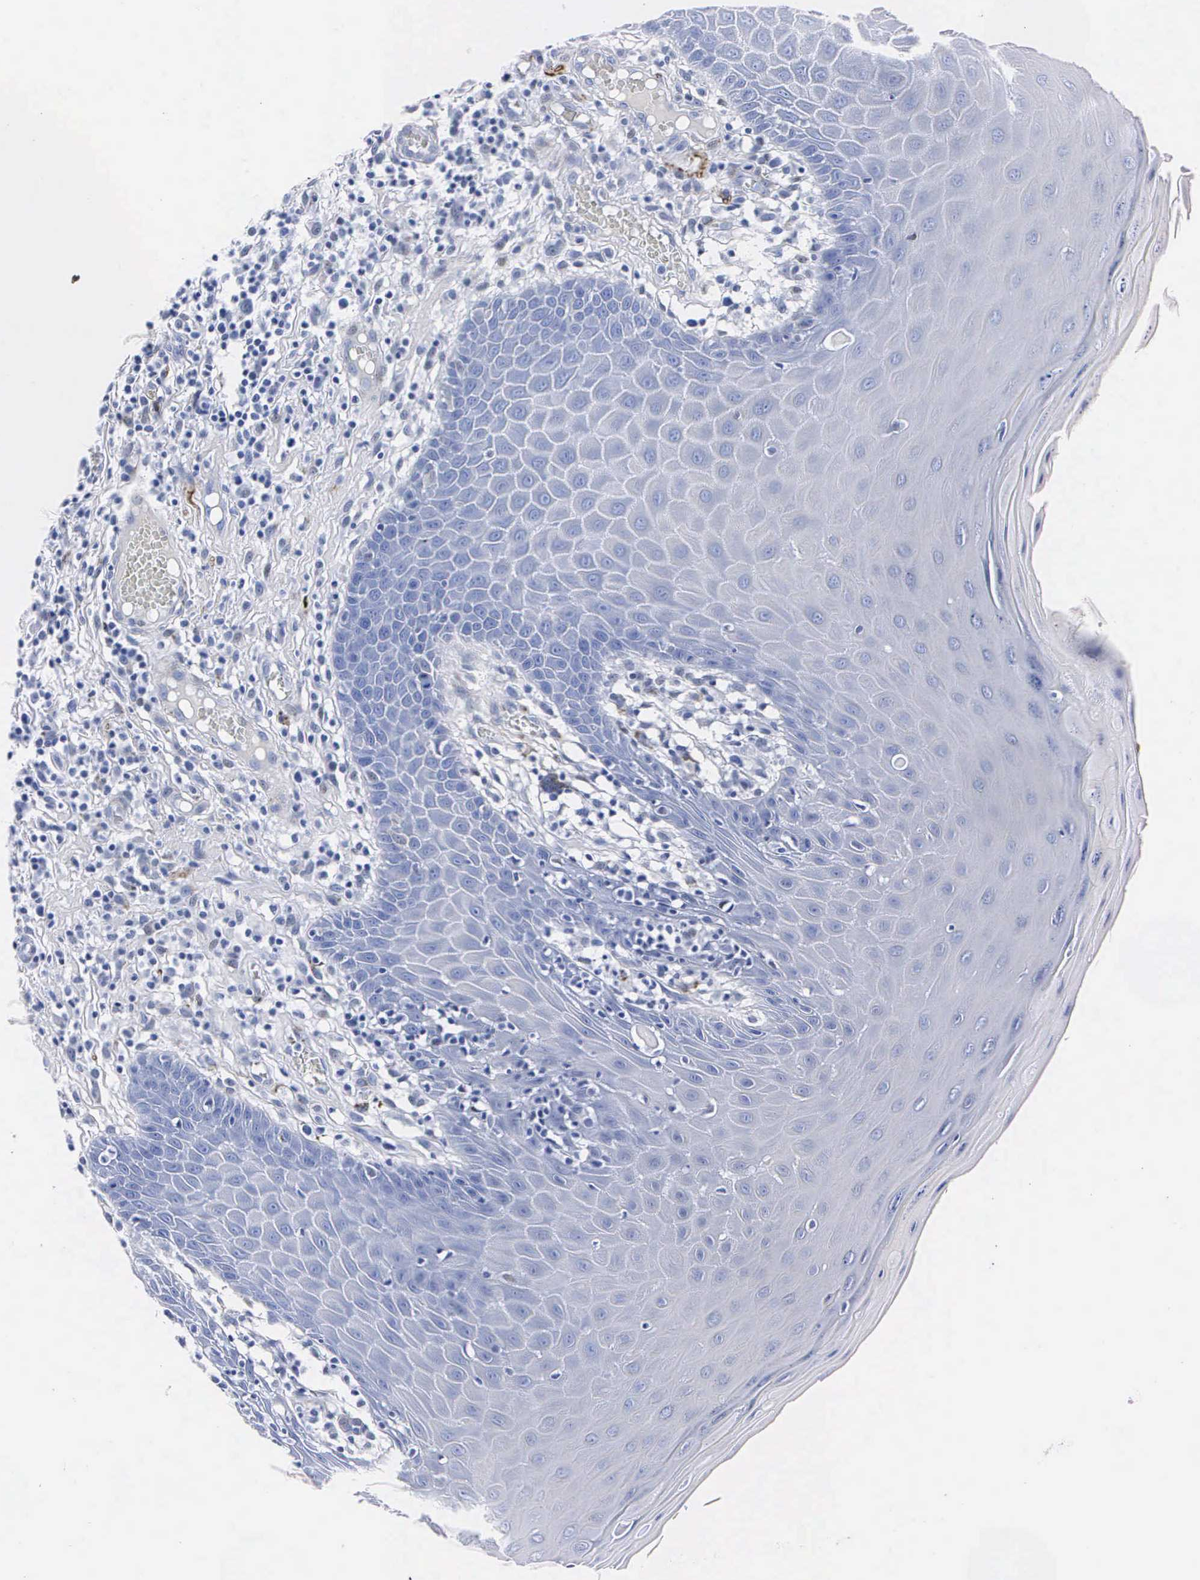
{"staining": {"intensity": "negative", "quantity": "none", "location": "none"}, "tissue": "oral mucosa", "cell_type": "Squamous epithelial cells", "image_type": "normal", "snomed": [{"axis": "morphology", "description": "Normal tissue, NOS"}, {"axis": "topography", "description": "Oral tissue"}], "caption": "This is a micrograph of immunohistochemistry (IHC) staining of unremarkable oral mucosa, which shows no expression in squamous epithelial cells.", "gene": "ENO2", "patient": {"sex": "female", "age": 56}}